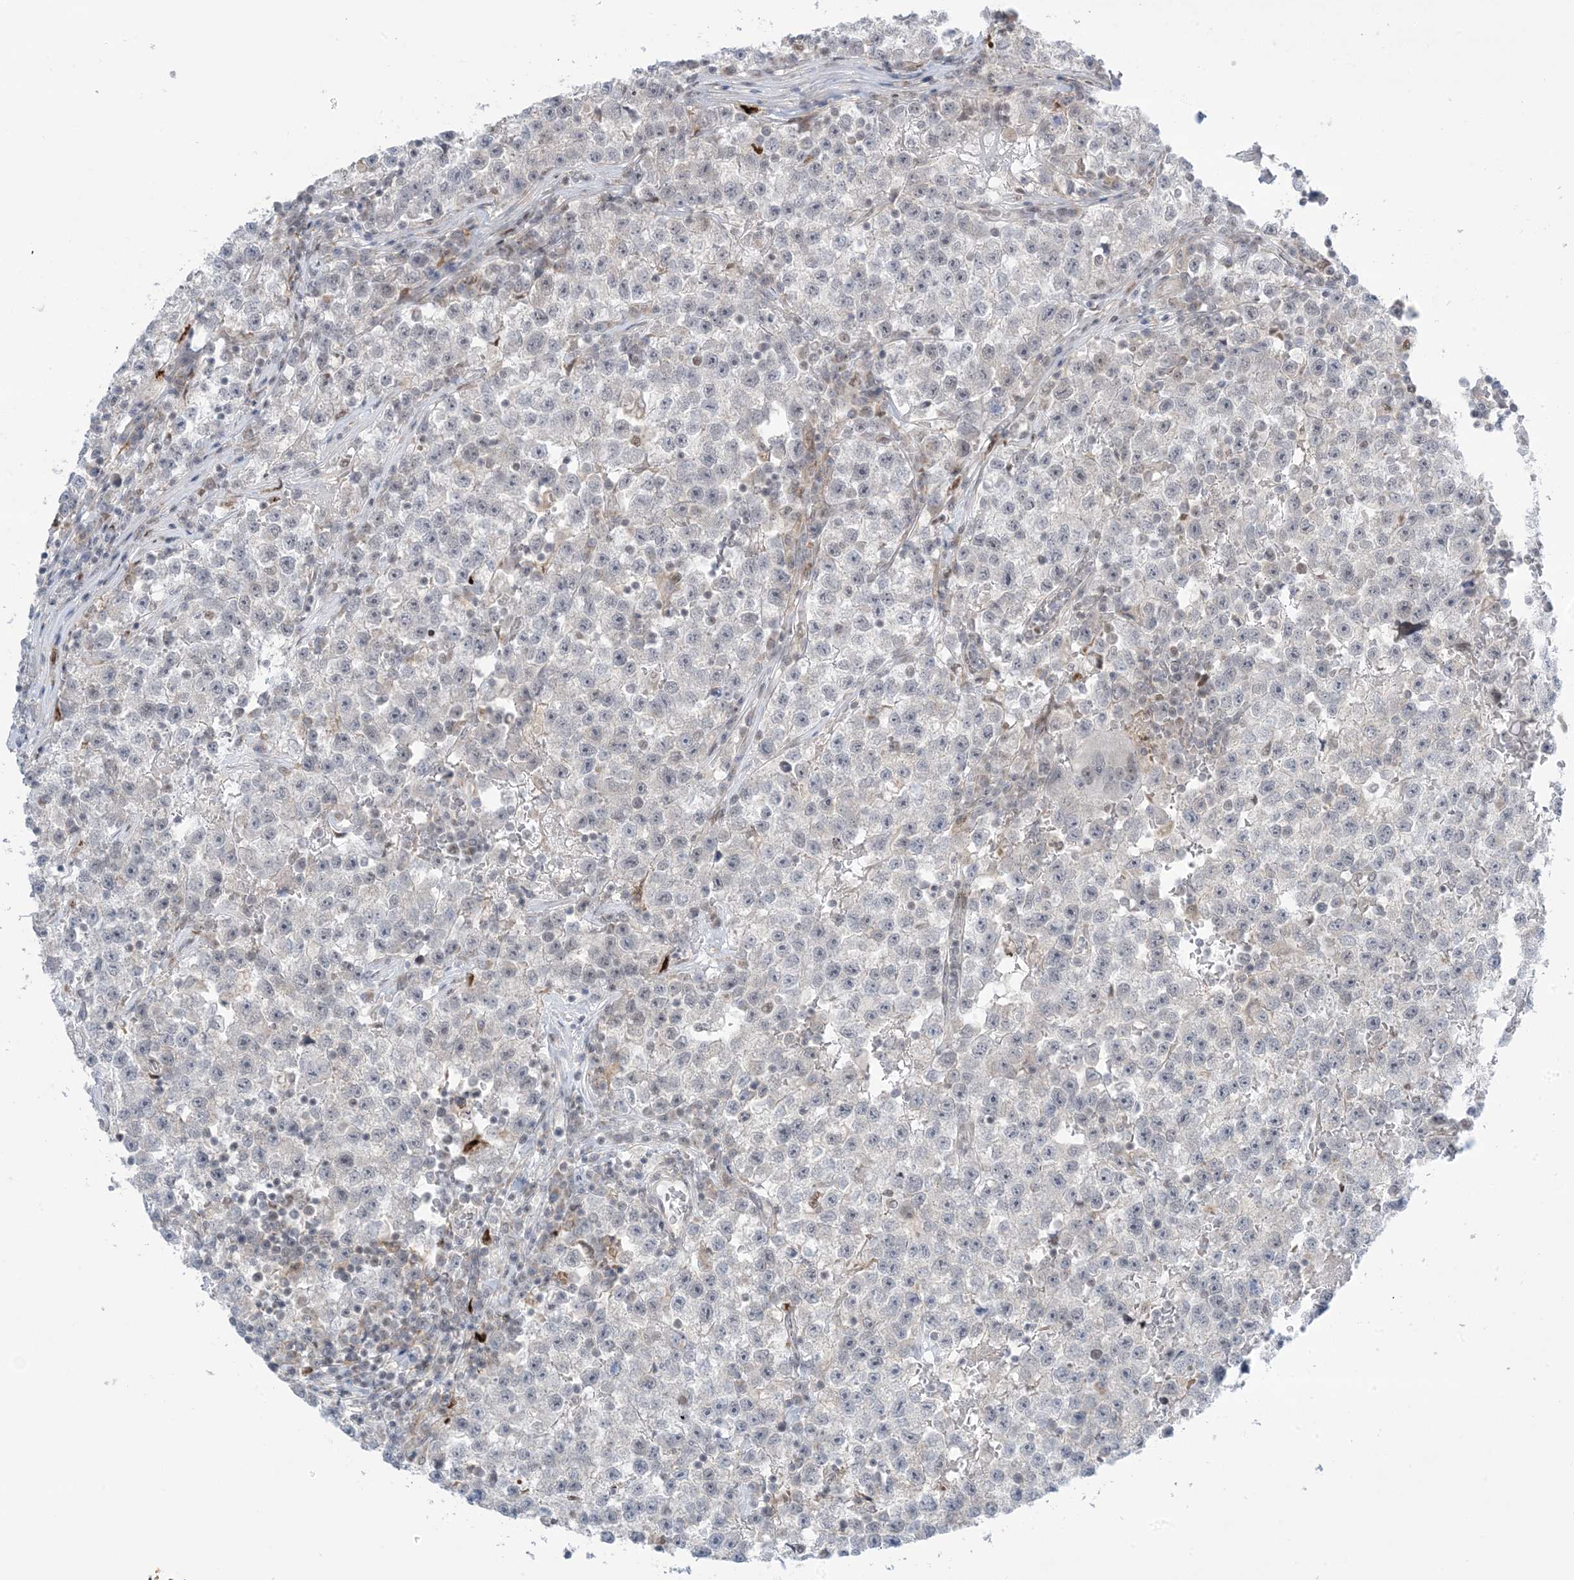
{"staining": {"intensity": "negative", "quantity": "none", "location": "none"}, "tissue": "testis cancer", "cell_type": "Tumor cells", "image_type": "cancer", "snomed": [{"axis": "morphology", "description": "Seminoma, NOS"}, {"axis": "topography", "description": "Testis"}], "caption": "Tumor cells are negative for brown protein staining in seminoma (testis). (Brightfield microscopy of DAB (3,3'-diaminobenzidine) immunohistochemistry at high magnification).", "gene": "TFPT", "patient": {"sex": "male", "age": 22}}